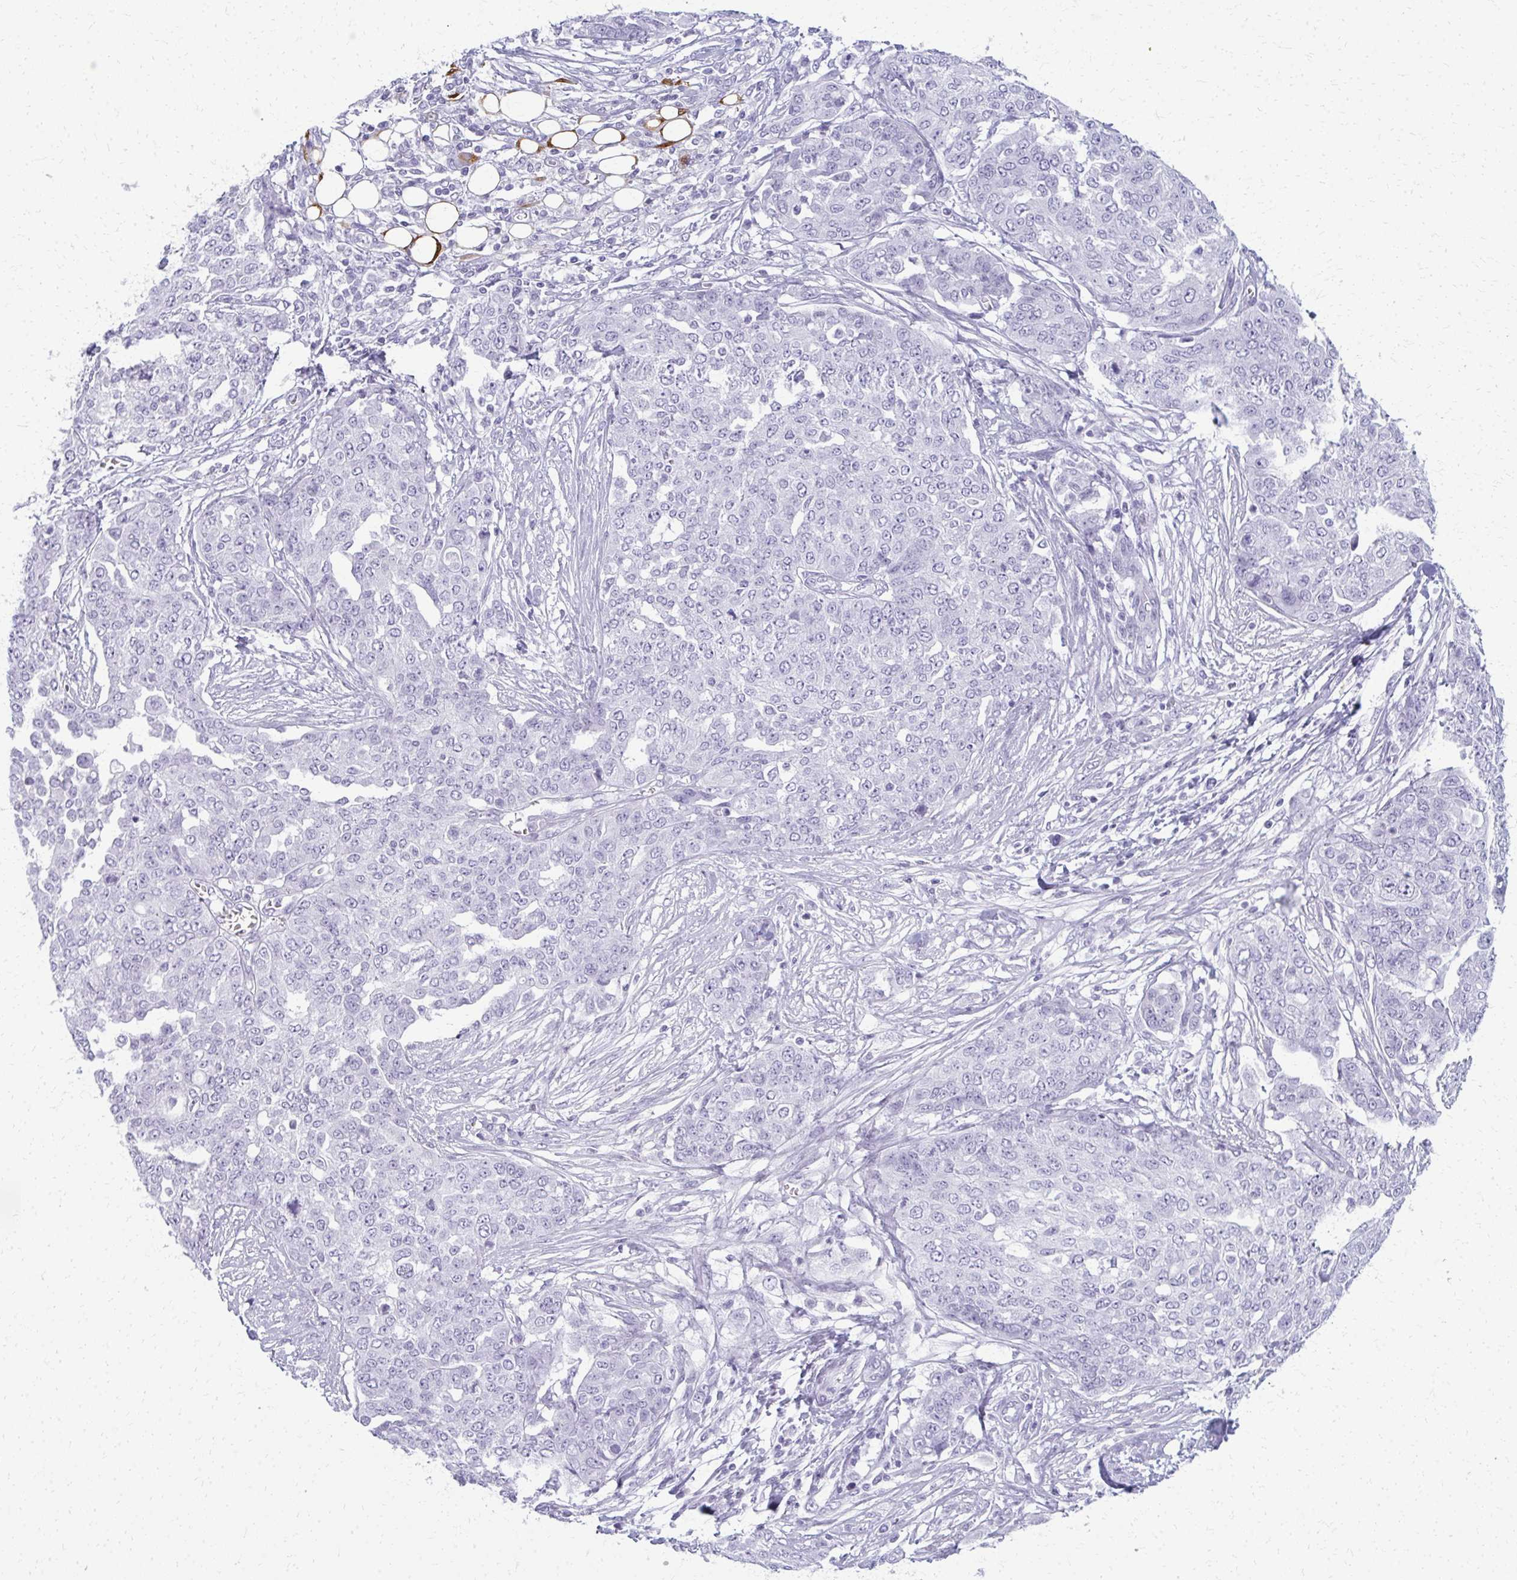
{"staining": {"intensity": "negative", "quantity": "none", "location": "none"}, "tissue": "ovarian cancer", "cell_type": "Tumor cells", "image_type": "cancer", "snomed": [{"axis": "morphology", "description": "Cystadenocarcinoma, serous, NOS"}, {"axis": "topography", "description": "Soft tissue"}, {"axis": "topography", "description": "Ovary"}], "caption": "Human ovarian cancer (serous cystadenocarcinoma) stained for a protein using immunohistochemistry (IHC) reveals no positivity in tumor cells.", "gene": "CA3", "patient": {"sex": "female", "age": 57}}